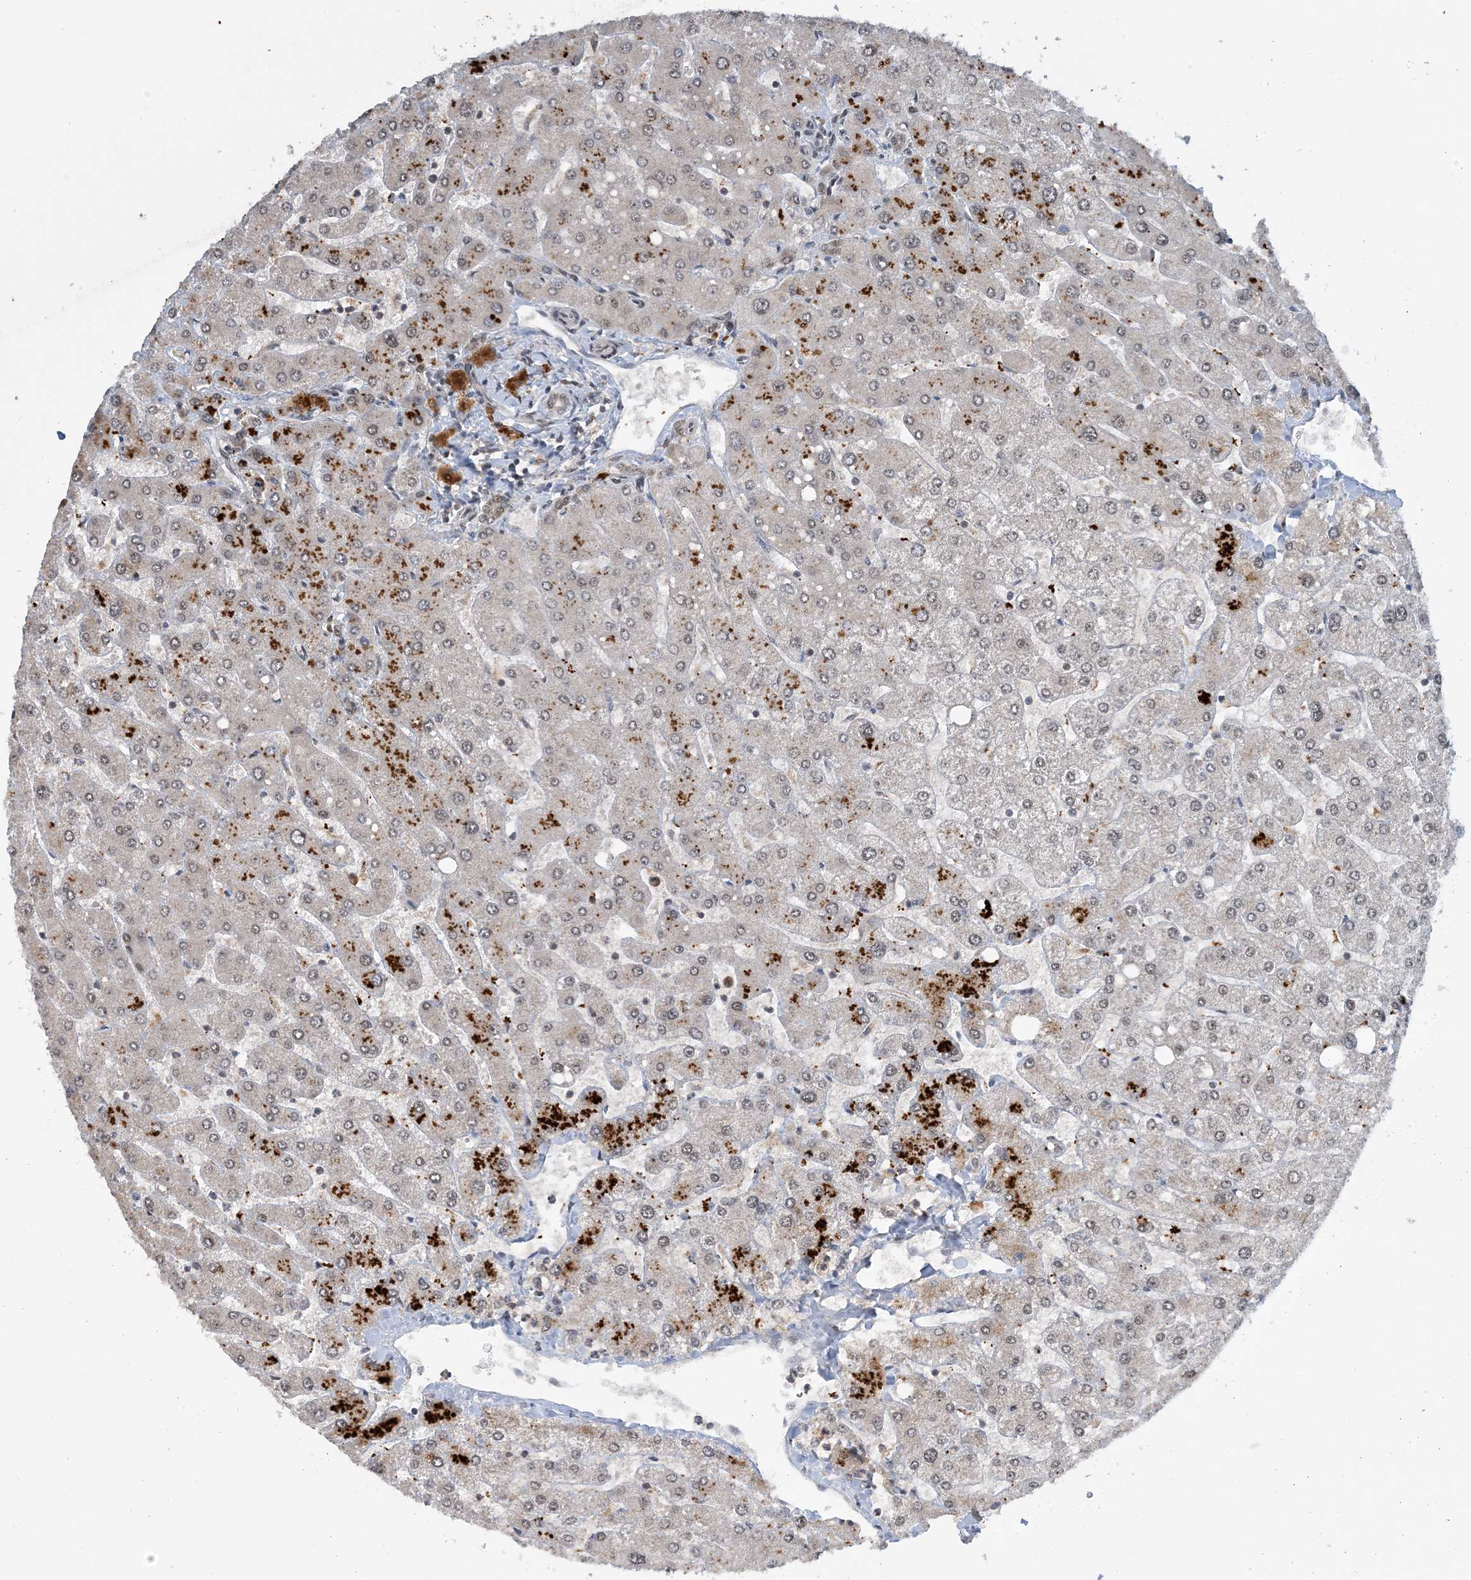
{"staining": {"intensity": "moderate", "quantity": "25%-75%", "location": "cytoplasmic/membranous"}, "tissue": "liver", "cell_type": "Cholangiocytes", "image_type": "normal", "snomed": [{"axis": "morphology", "description": "Normal tissue, NOS"}, {"axis": "topography", "description": "Liver"}], "caption": "Liver stained with immunohistochemistry (IHC) displays moderate cytoplasmic/membranous expression in approximately 25%-75% of cholangiocytes.", "gene": "ACYP2", "patient": {"sex": "male", "age": 55}}